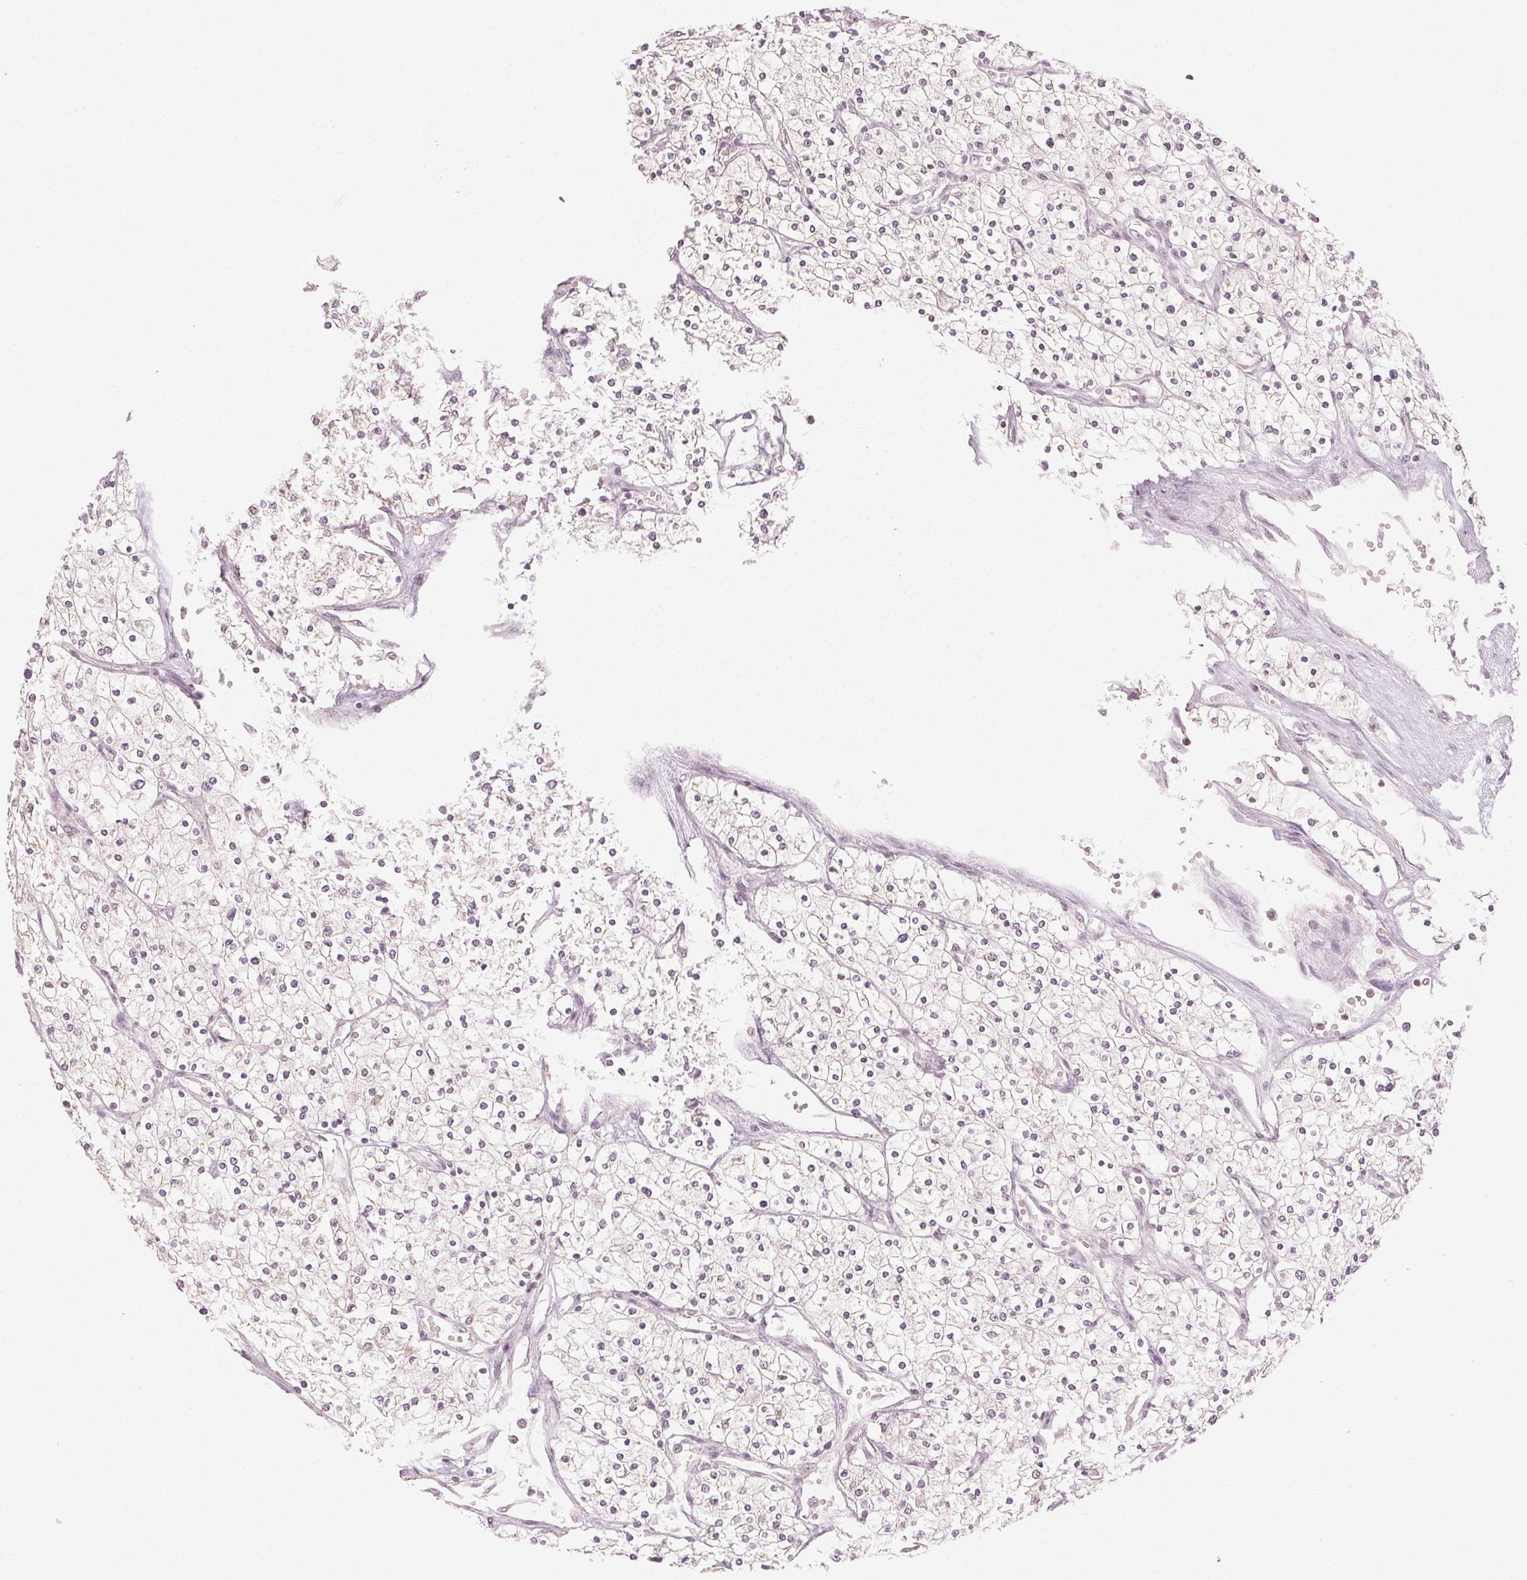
{"staining": {"intensity": "weak", "quantity": "<25%", "location": "nuclear"}, "tissue": "renal cancer", "cell_type": "Tumor cells", "image_type": "cancer", "snomed": [{"axis": "morphology", "description": "Adenocarcinoma, NOS"}, {"axis": "topography", "description": "Kidney"}], "caption": "Image shows no significant protein staining in tumor cells of renal cancer.", "gene": "MAPK14", "patient": {"sex": "male", "age": 80}}